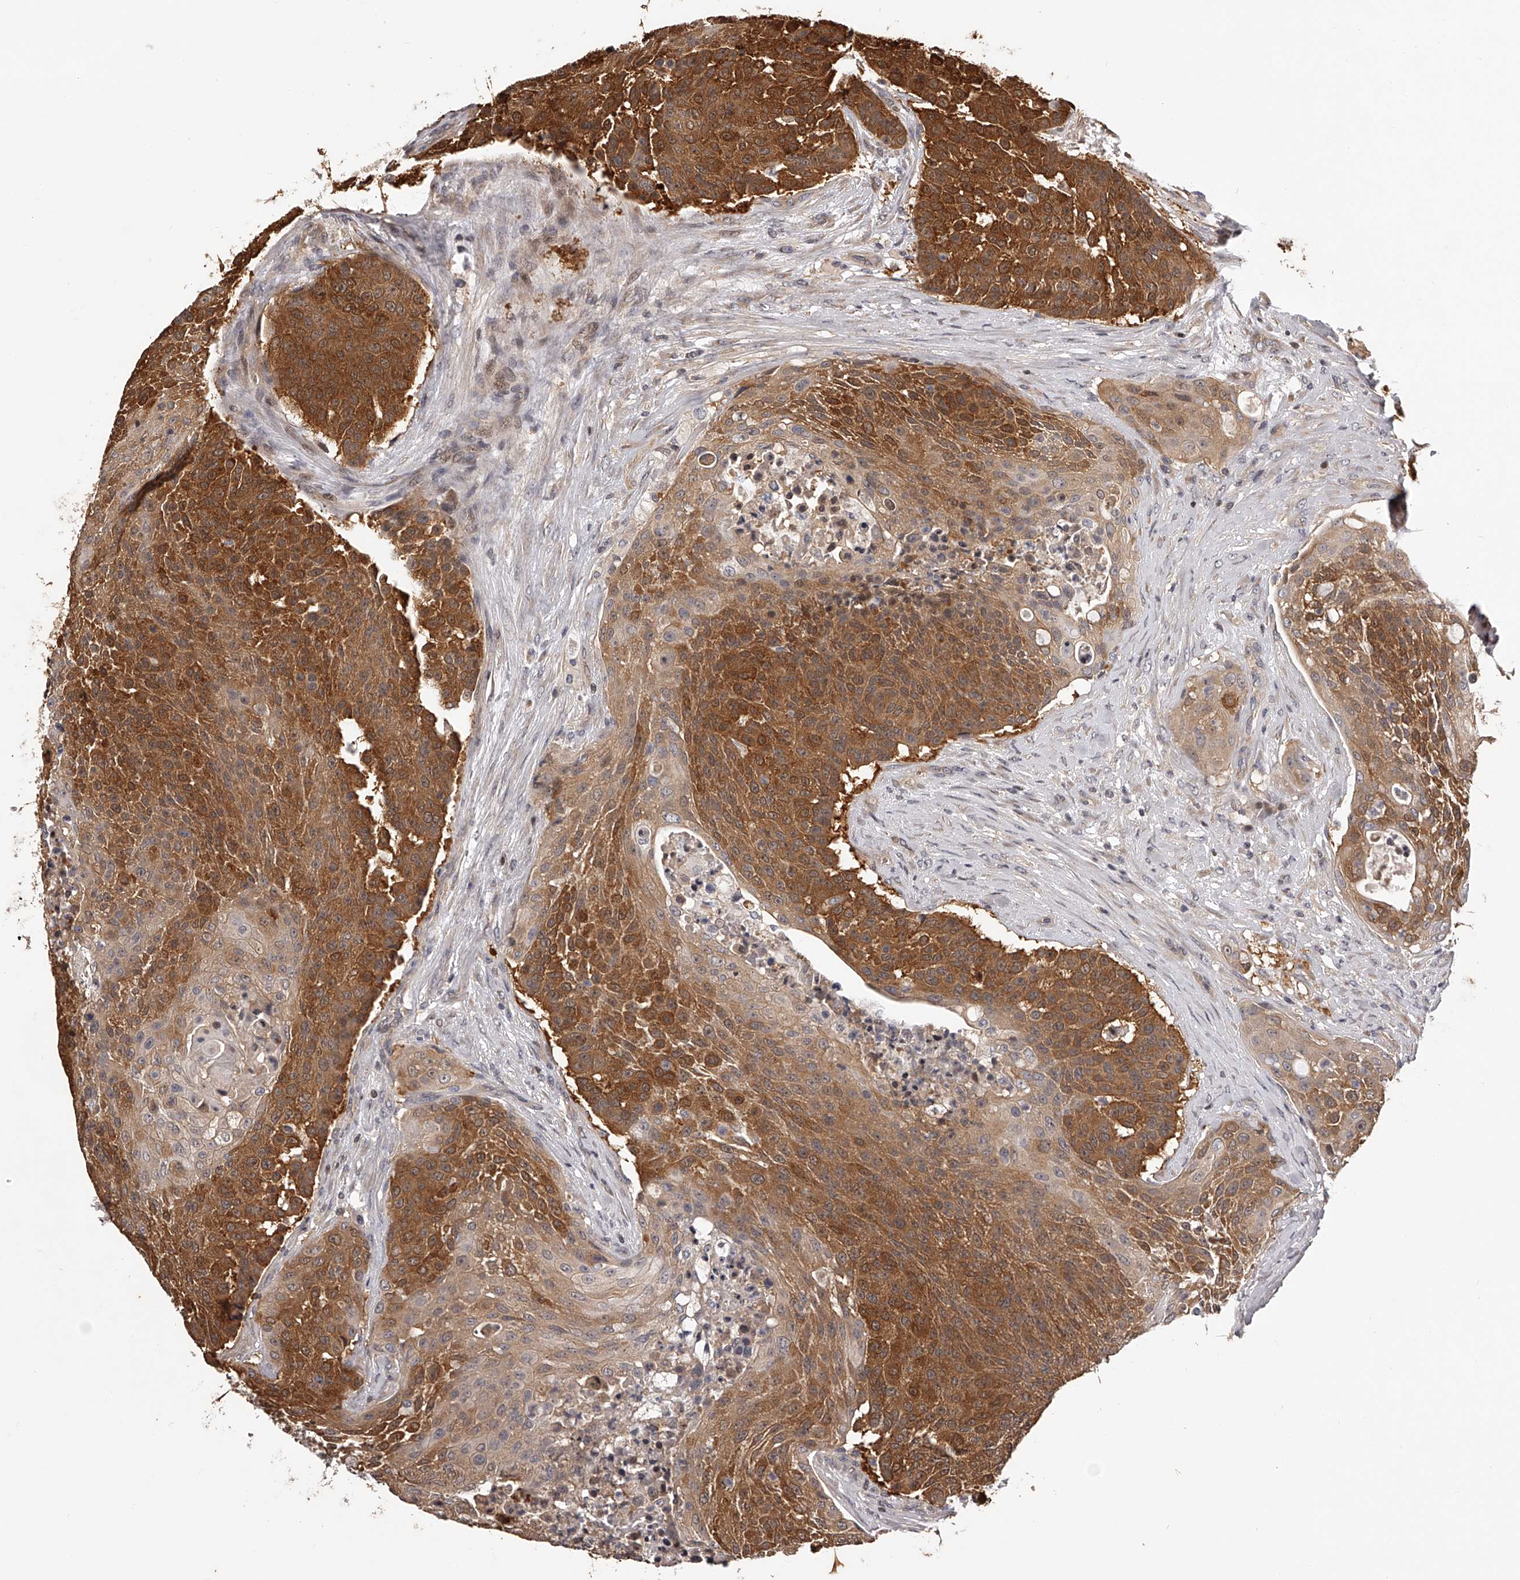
{"staining": {"intensity": "strong", "quantity": ">75%", "location": "cytoplasmic/membranous"}, "tissue": "urothelial cancer", "cell_type": "Tumor cells", "image_type": "cancer", "snomed": [{"axis": "morphology", "description": "Urothelial carcinoma, High grade"}, {"axis": "topography", "description": "Urinary bladder"}], "caption": "Immunohistochemical staining of human urothelial carcinoma (high-grade) demonstrates high levels of strong cytoplasmic/membranous protein staining in approximately >75% of tumor cells. (DAB (3,3'-diaminobenzidine) = brown stain, brightfield microscopy at high magnification).", "gene": "PFDN2", "patient": {"sex": "female", "age": 63}}